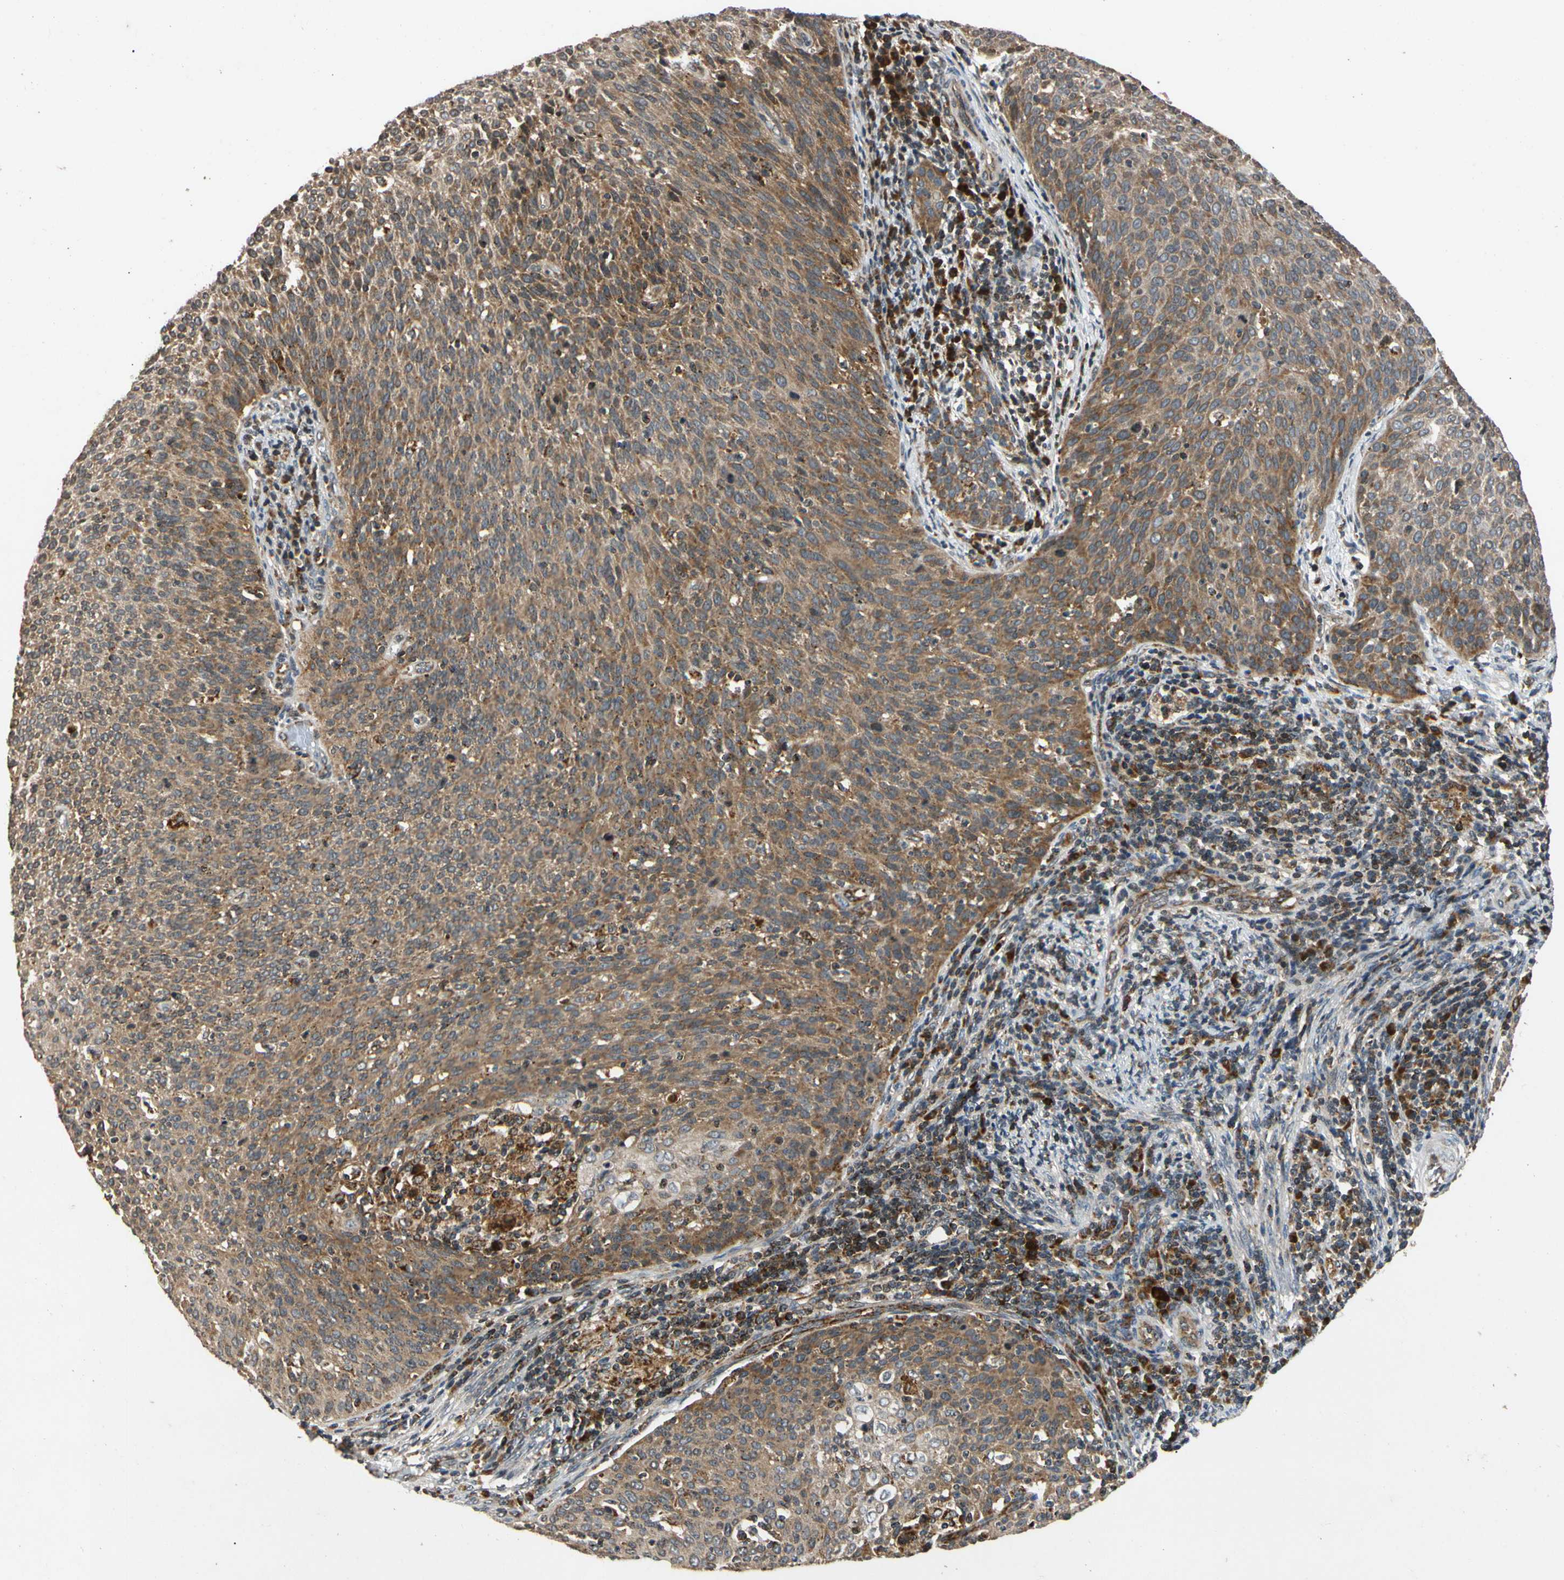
{"staining": {"intensity": "moderate", "quantity": ">75%", "location": "cytoplasmic/membranous"}, "tissue": "cervical cancer", "cell_type": "Tumor cells", "image_type": "cancer", "snomed": [{"axis": "morphology", "description": "Squamous cell carcinoma, NOS"}, {"axis": "topography", "description": "Cervix"}], "caption": "Cervical cancer tissue displays moderate cytoplasmic/membranous expression in approximately >75% of tumor cells, visualized by immunohistochemistry.", "gene": "MRPS22", "patient": {"sex": "female", "age": 38}}